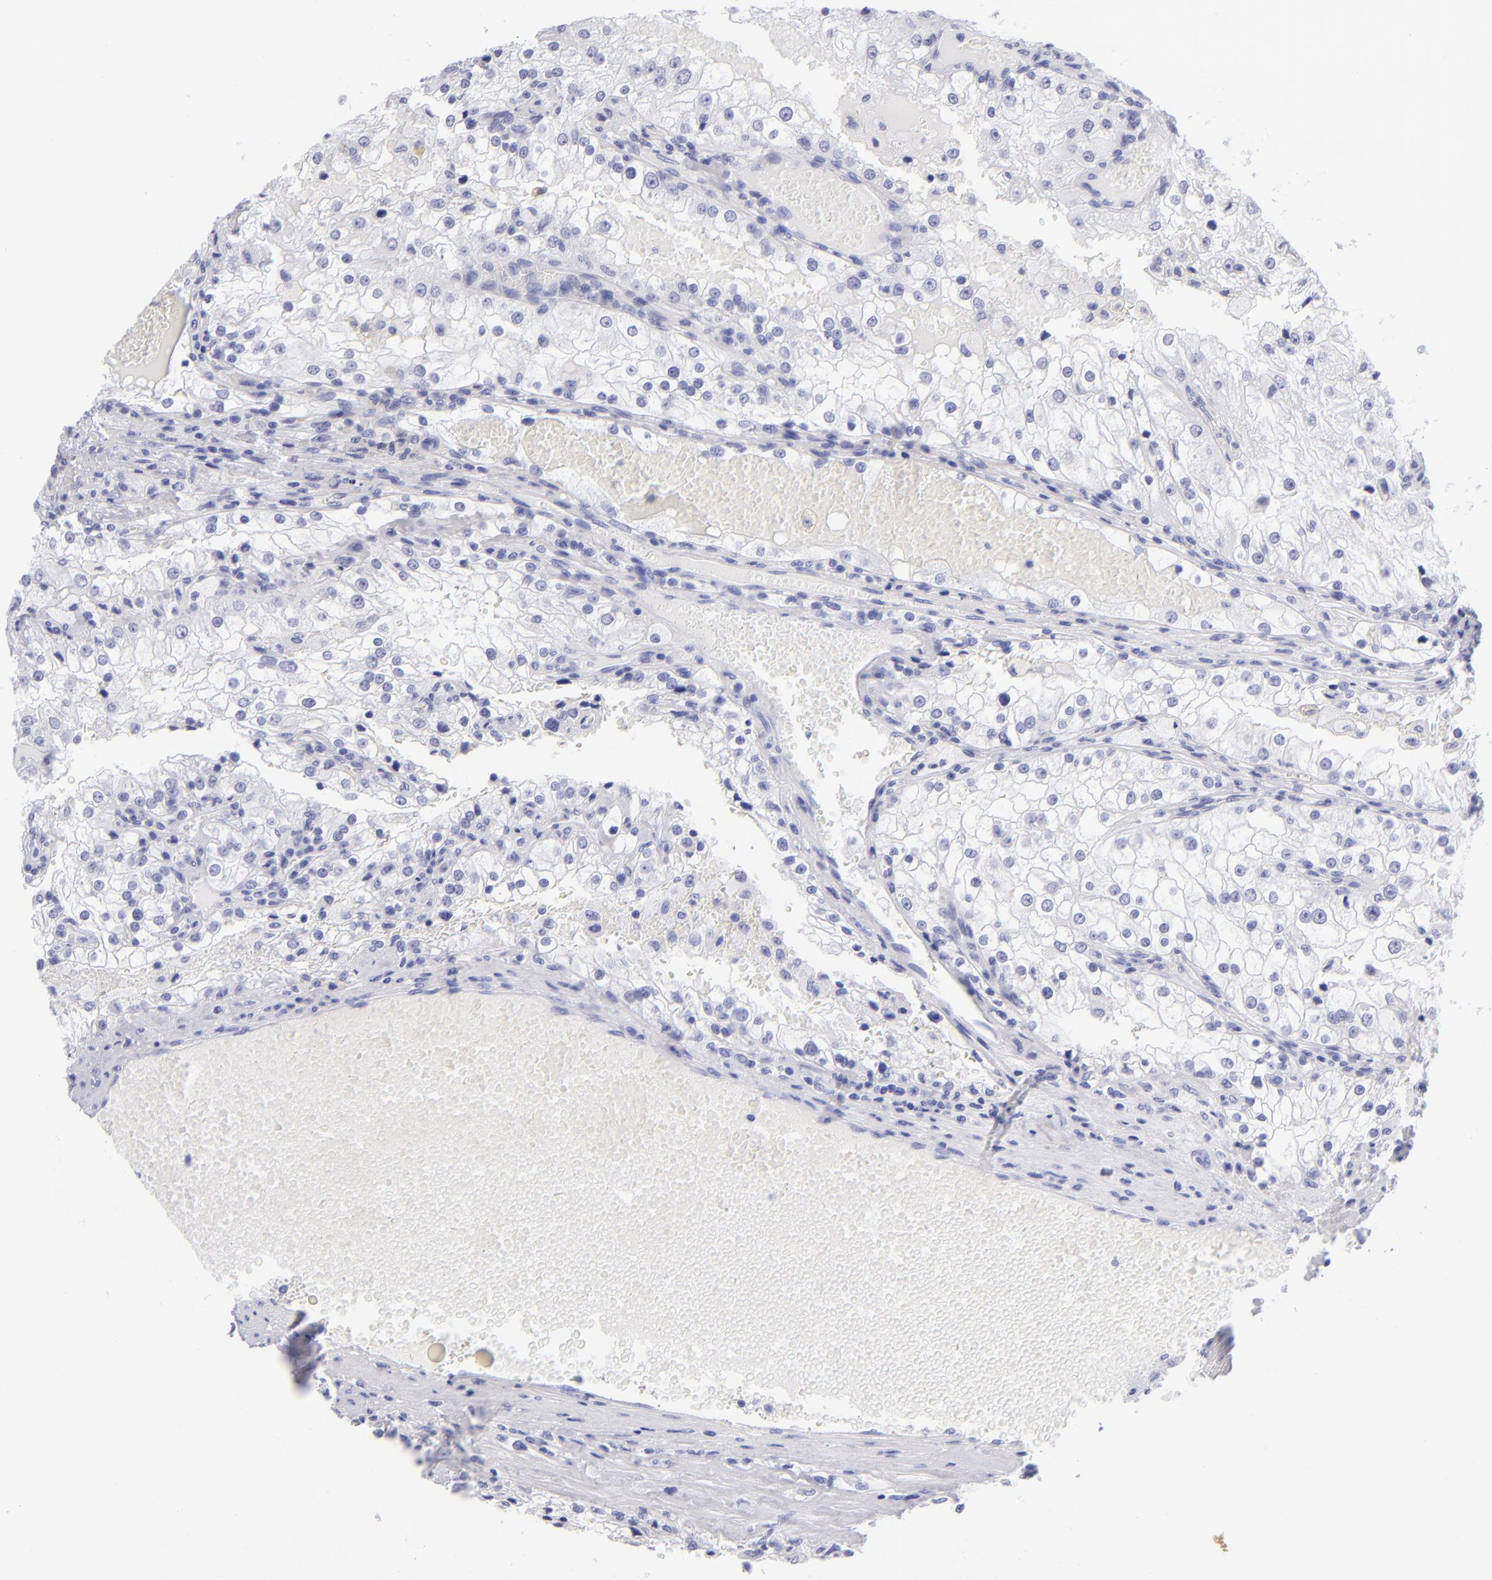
{"staining": {"intensity": "negative", "quantity": "none", "location": "none"}, "tissue": "renal cancer", "cell_type": "Tumor cells", "image_type": "cancer", "snomed": [{"axis": "morphology", "description": "Adenocarcinoma, NOS"}, {"axis": "topography", "description": "Kidney"}], "caption": "Immunohistochemical staining of human adenocarcinoma (renal) shows no significant staining in tumor cells.", "gene": "SLC1A3", "patient": {"sex": "female", "age": 74}}